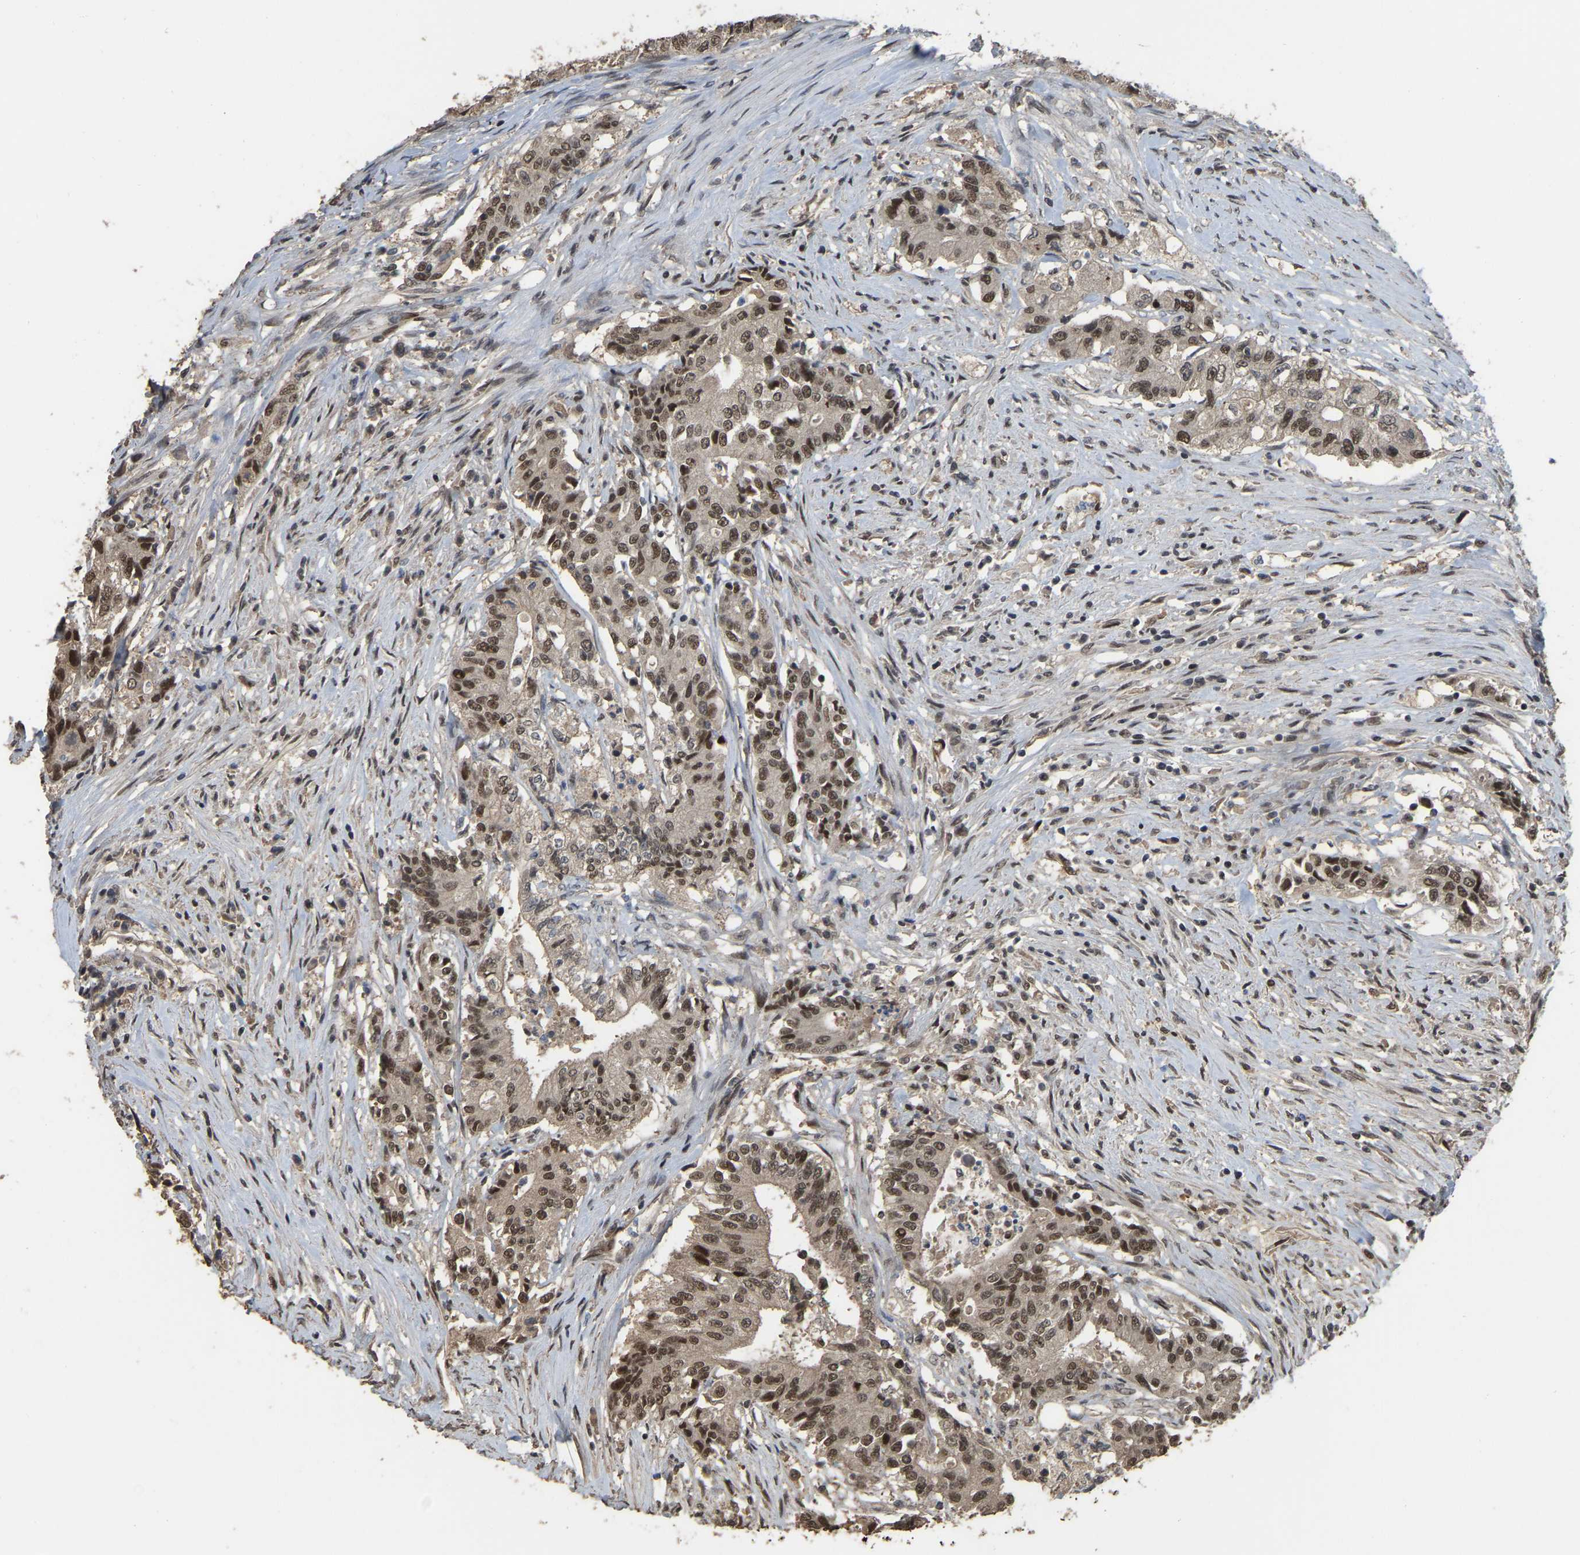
{"staining": {"intensity": "moderate", "quantity": ">75%", "location": "nuclear"}, "tissue": "colorectal cancer", "cell_type": "Tumor cells", "image_type": "cancer", "snomed": [{"axis": "morphology", "description": "Adenocarcinoma, NOS"}, {"axis": "topography", "description": "Colon"}], "caption": "Immunohistochemistry image of neoplastic tissue: human colorectal cancer (adenocarcinoma) stained using IHC demonstrates medium levels of moderate protein expression localized specifically in the nuclear of tumor cells, appearing as a nuclear brown color.", "gene": "ARHGAP23", "patient": {"sex": "female", "age": 77}}